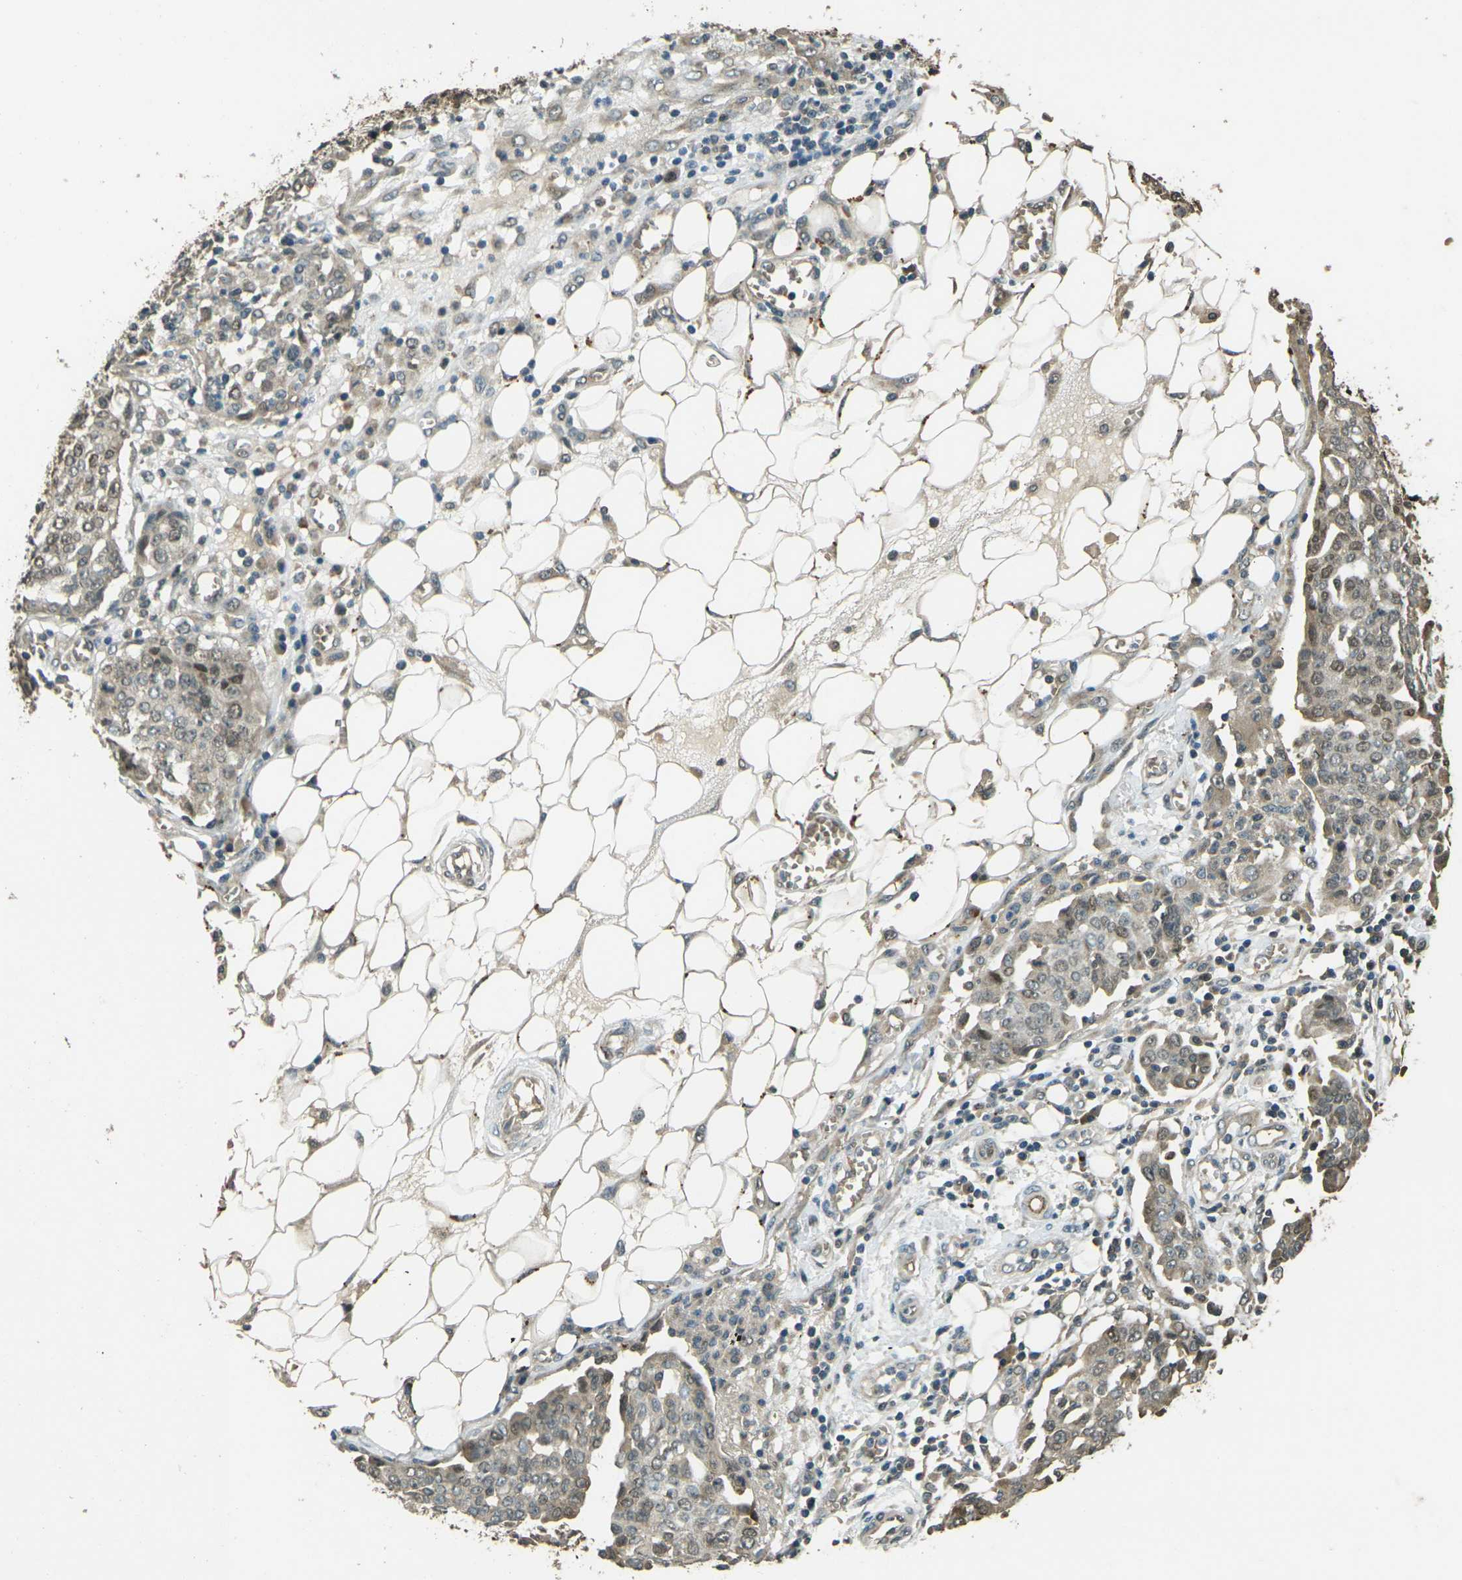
{"staining": {"intensity": "weak", "quantity": ">75%", "location": "cytoplasmic/membranous,nuclear"}, "tissue": "ovarian cancer", "cell_type": "Tumor cells", "image_type": "cancer", "snomed": [{"axis": "morphology", "description": "Cystadenocarcinoma, serous, NOS"}, {"axis": "topography", "description": "Soft tissue"}, {"axis": "topography", "description": "Ovary"}], "caption": "This is an image of IHC staining of ovarian serous cystadenocarcinoma, which shows weak staining in the cytoplasmic/membranous and nuclear of tumor cells.", "gene": "TOR1A", "patient": {"sex": "female", "age": 57}}